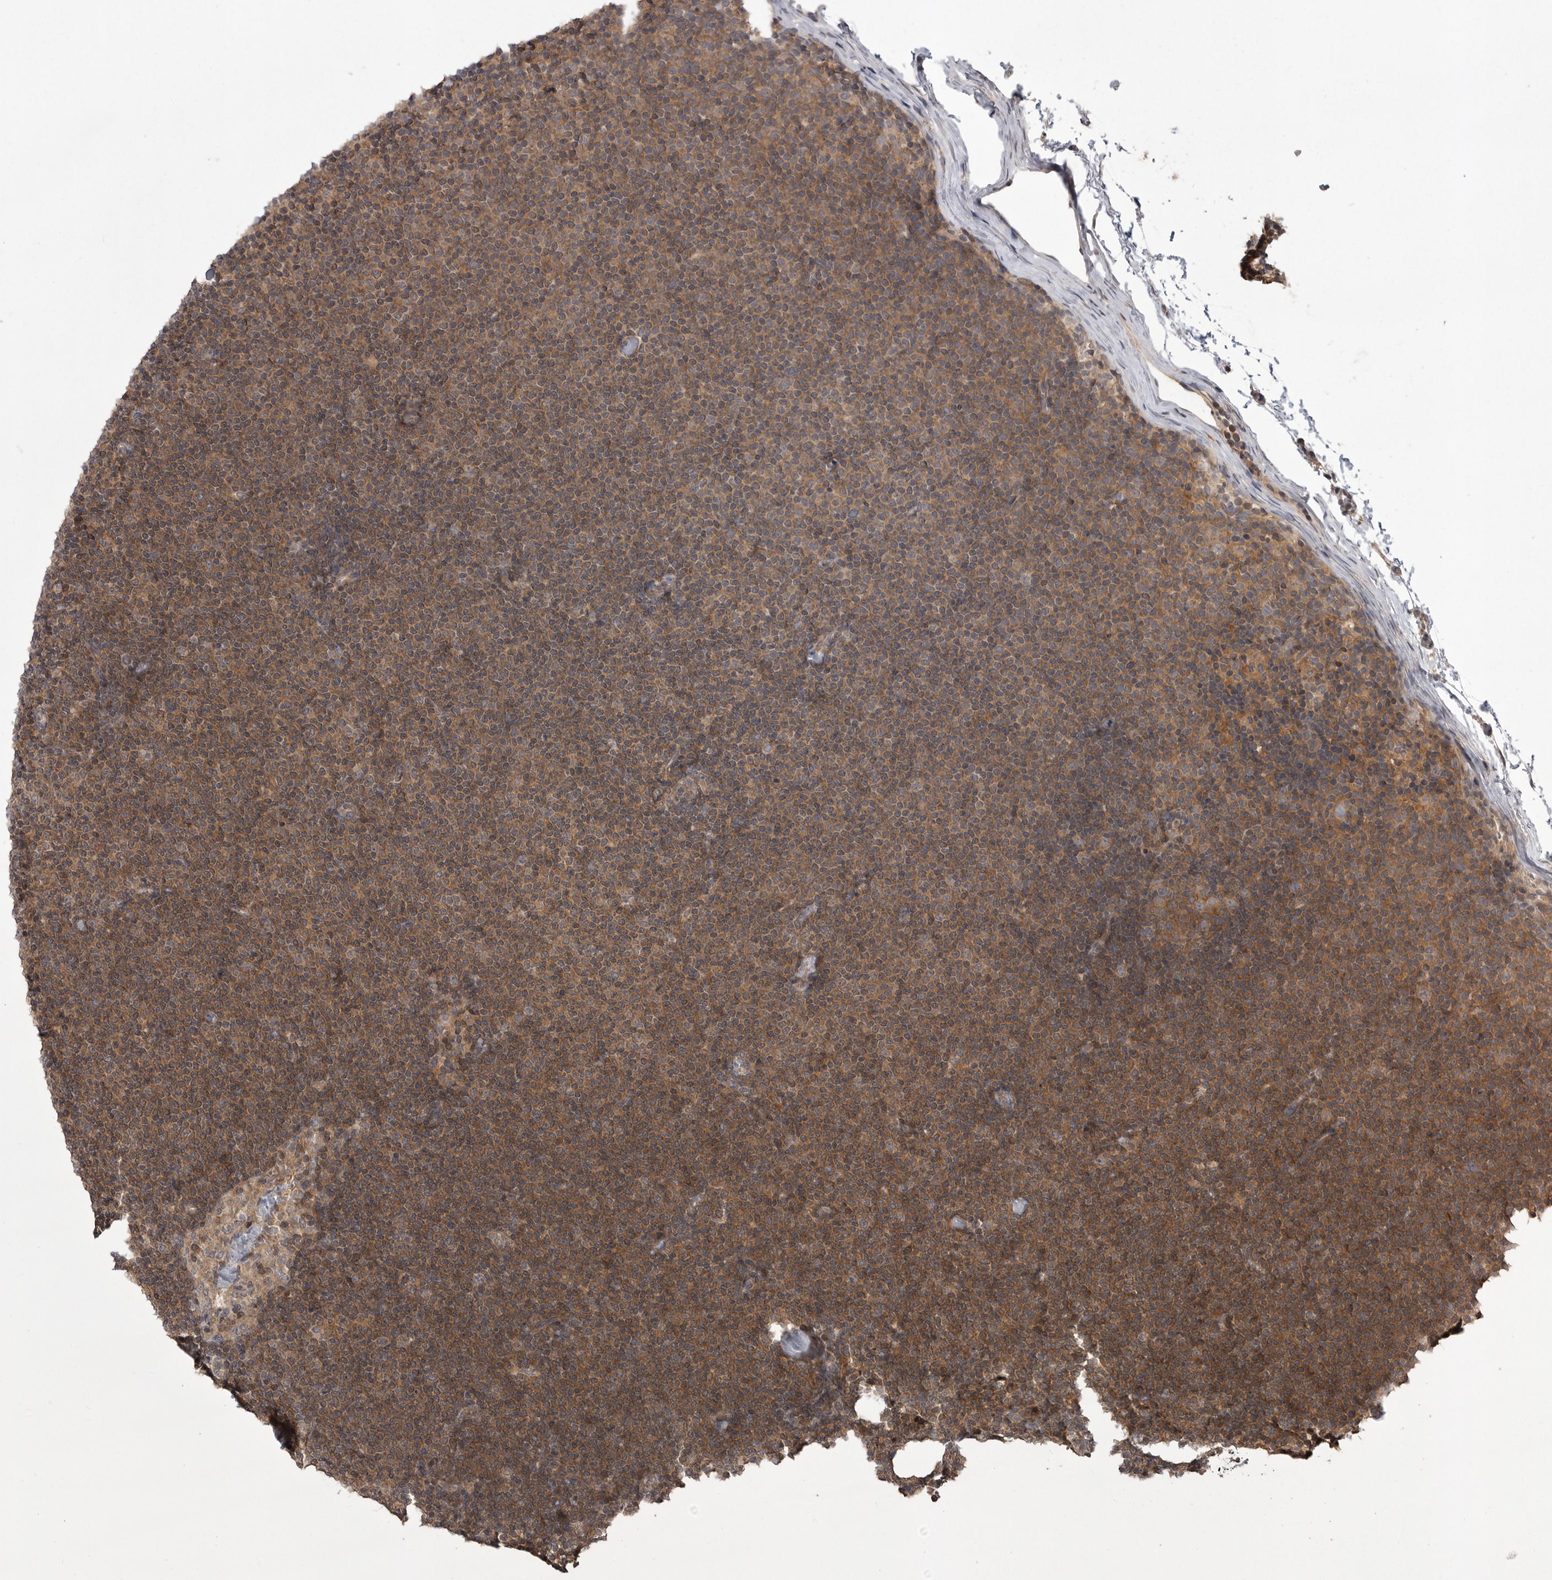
{"staining": {"intensity": "moderate", "quantity": ">75%", "location": "cytoplasmic/membranous"}, "tissue": "lymphoma", "cell_type": "Tumor cells", "image_type": "cancer", "snomed": [{"axis": "morphology", "description": "Malignant lymphoma, non-Hodgkin's type, Low grade"}, {"axis": "topography", "description": "Lymph node"}], "caption": "DAB immunohistochemical staining of lymphoma demonstrates moderate cytoplasmic/membranous protein staining in approximately >75% of tumor cells.", "gene": "STK24", "patient": {"sex": "female", "age": 53}}